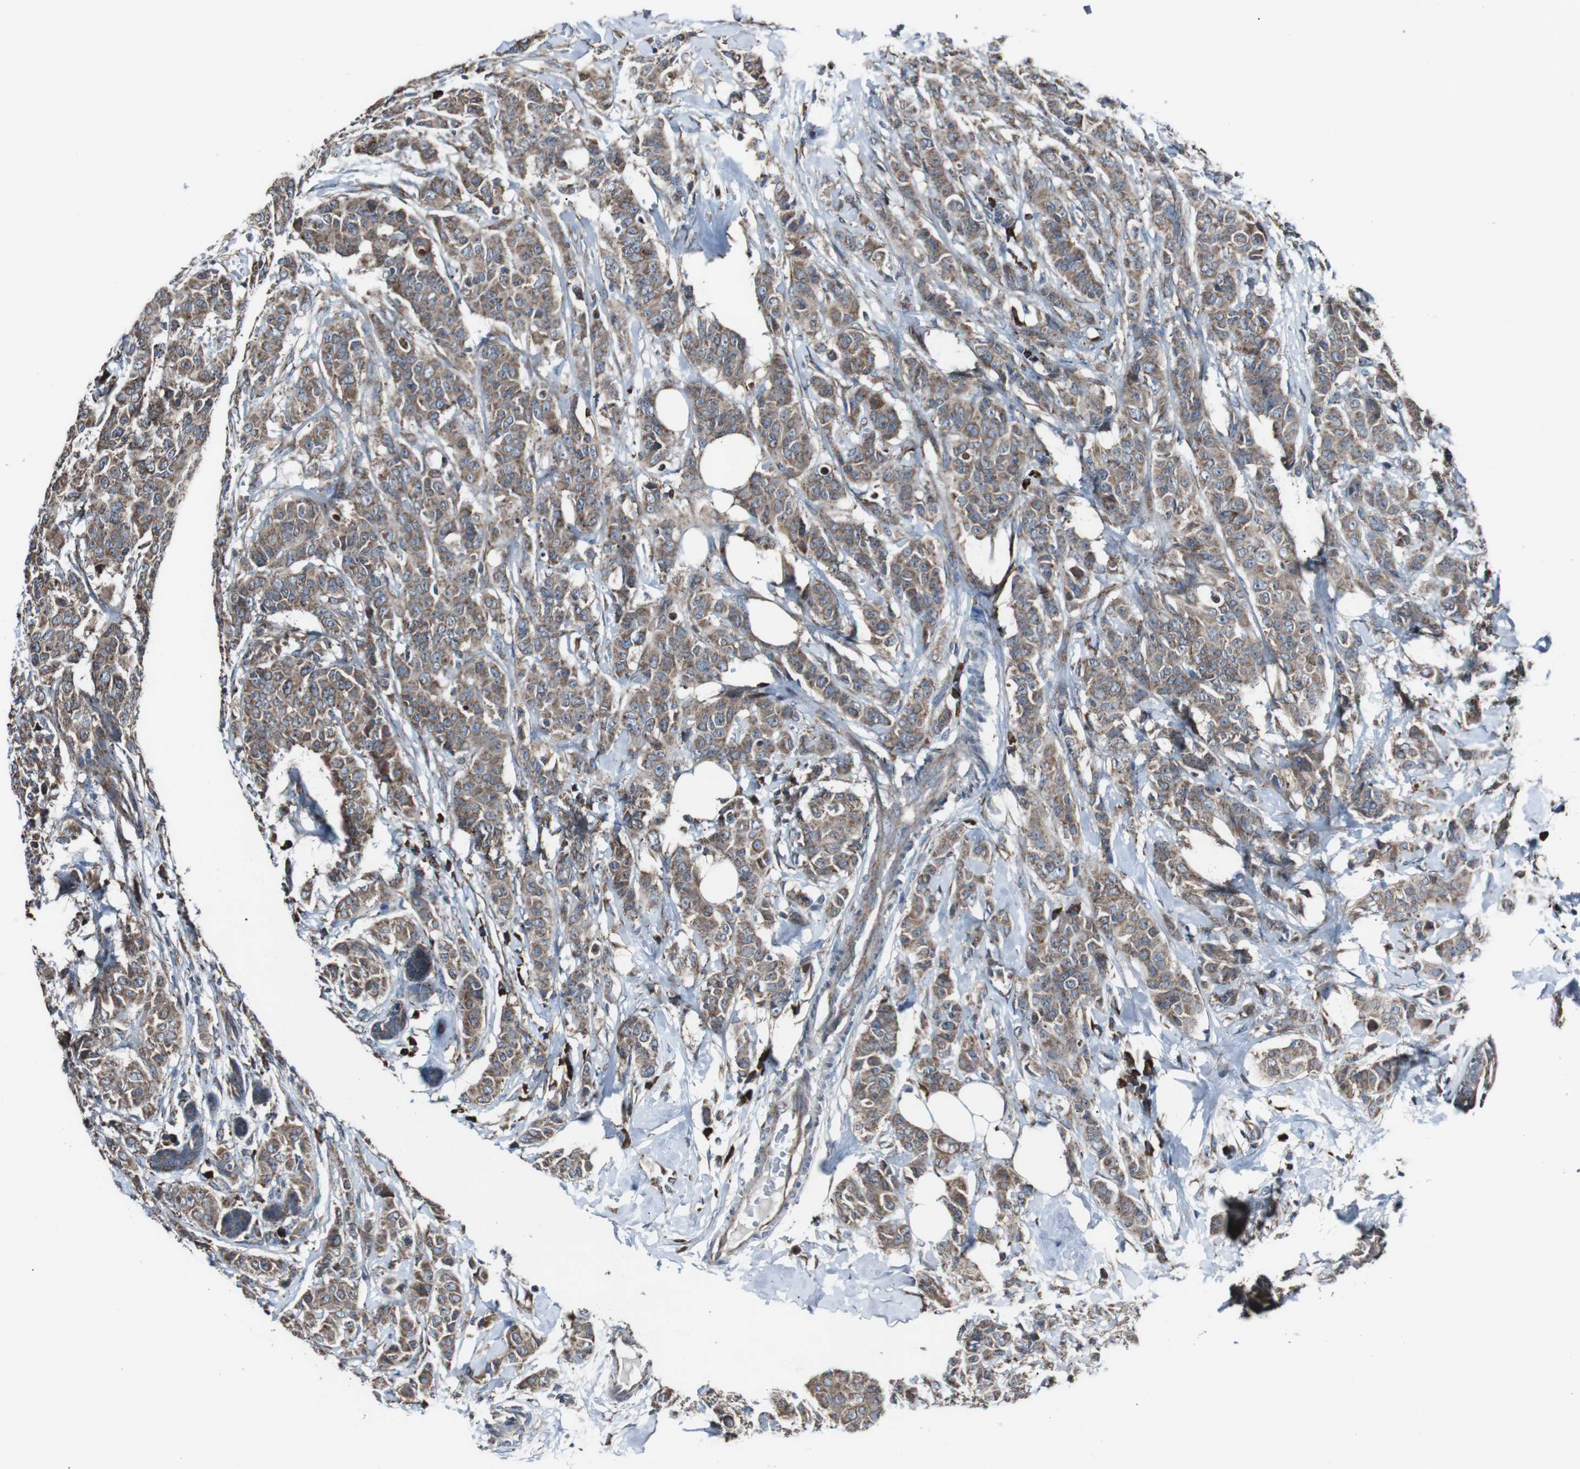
{"staining": {"intensity": "moderate", "quantity": ">75%", "location": "cytoplasmic/membranous"}, "tissue": "breast cancer", "cell_type": "Tumor cells", "image_type": "cancer", "snomed": [{"axis": "morphology", "description": "Normal tissue, NOS"}, {"axis": "morphology", "description": "Duct carcinoma"}, {"axis": "topography", "description": "Breast"}], "caption": "Immunohistochemistry (IHC) staining of breast cancer (infiltrating ductal carcinoma), which exhibits medium levels of moderate cytoplasmic/membranous expression in about >75% of tumor cells indicating moderate cytoplasmic/membranous protein staining. The staining was performed using DAB (brown) for protein detection and nuclei were counterstained in hematoxylin (blue).", "gene": "CISD2", "patient": {"sex": "female", "age": 40}}